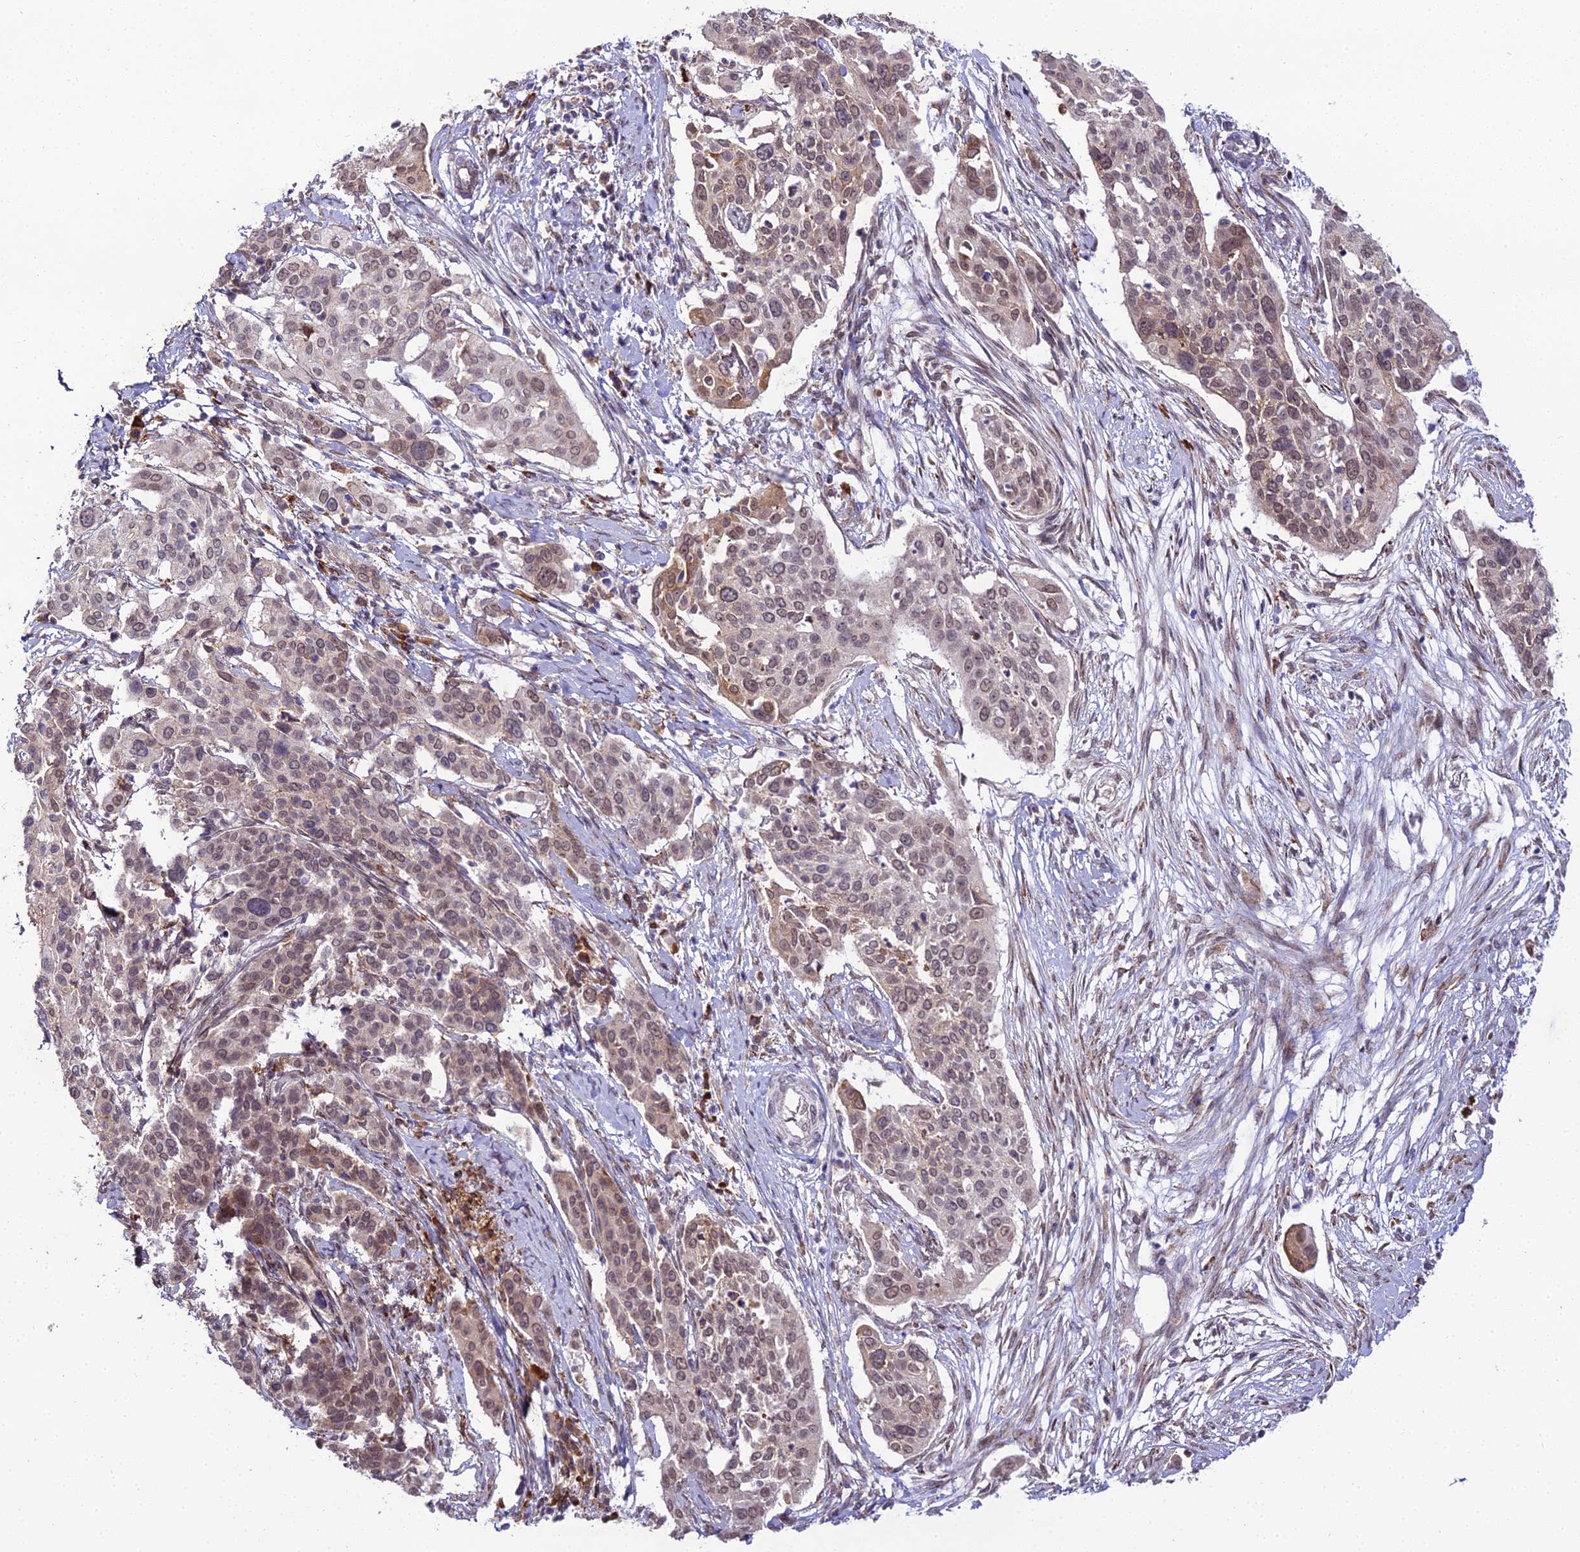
{"staining": {"intensity": "moderate", "quantity": "<25%", "location": "cytoplasmic/membranous"}, "tissue": "cervical cancer", "cell_type": "Tumor cells", "image_type": "cancer", "snomed": [{"axis": "morphology", "description": "Squamous cell carcinoma, NOS"}, {"axis": "topography", "description": "Cervix"}], "caption": "Protein expression analysis of human cervical squamous cell carcinoma reveals moderate cytoplasmic/membranous staining in about <25% of tumor cells.", "gene": "TROAP", "patient": {"sex": "female", "age": 44}}